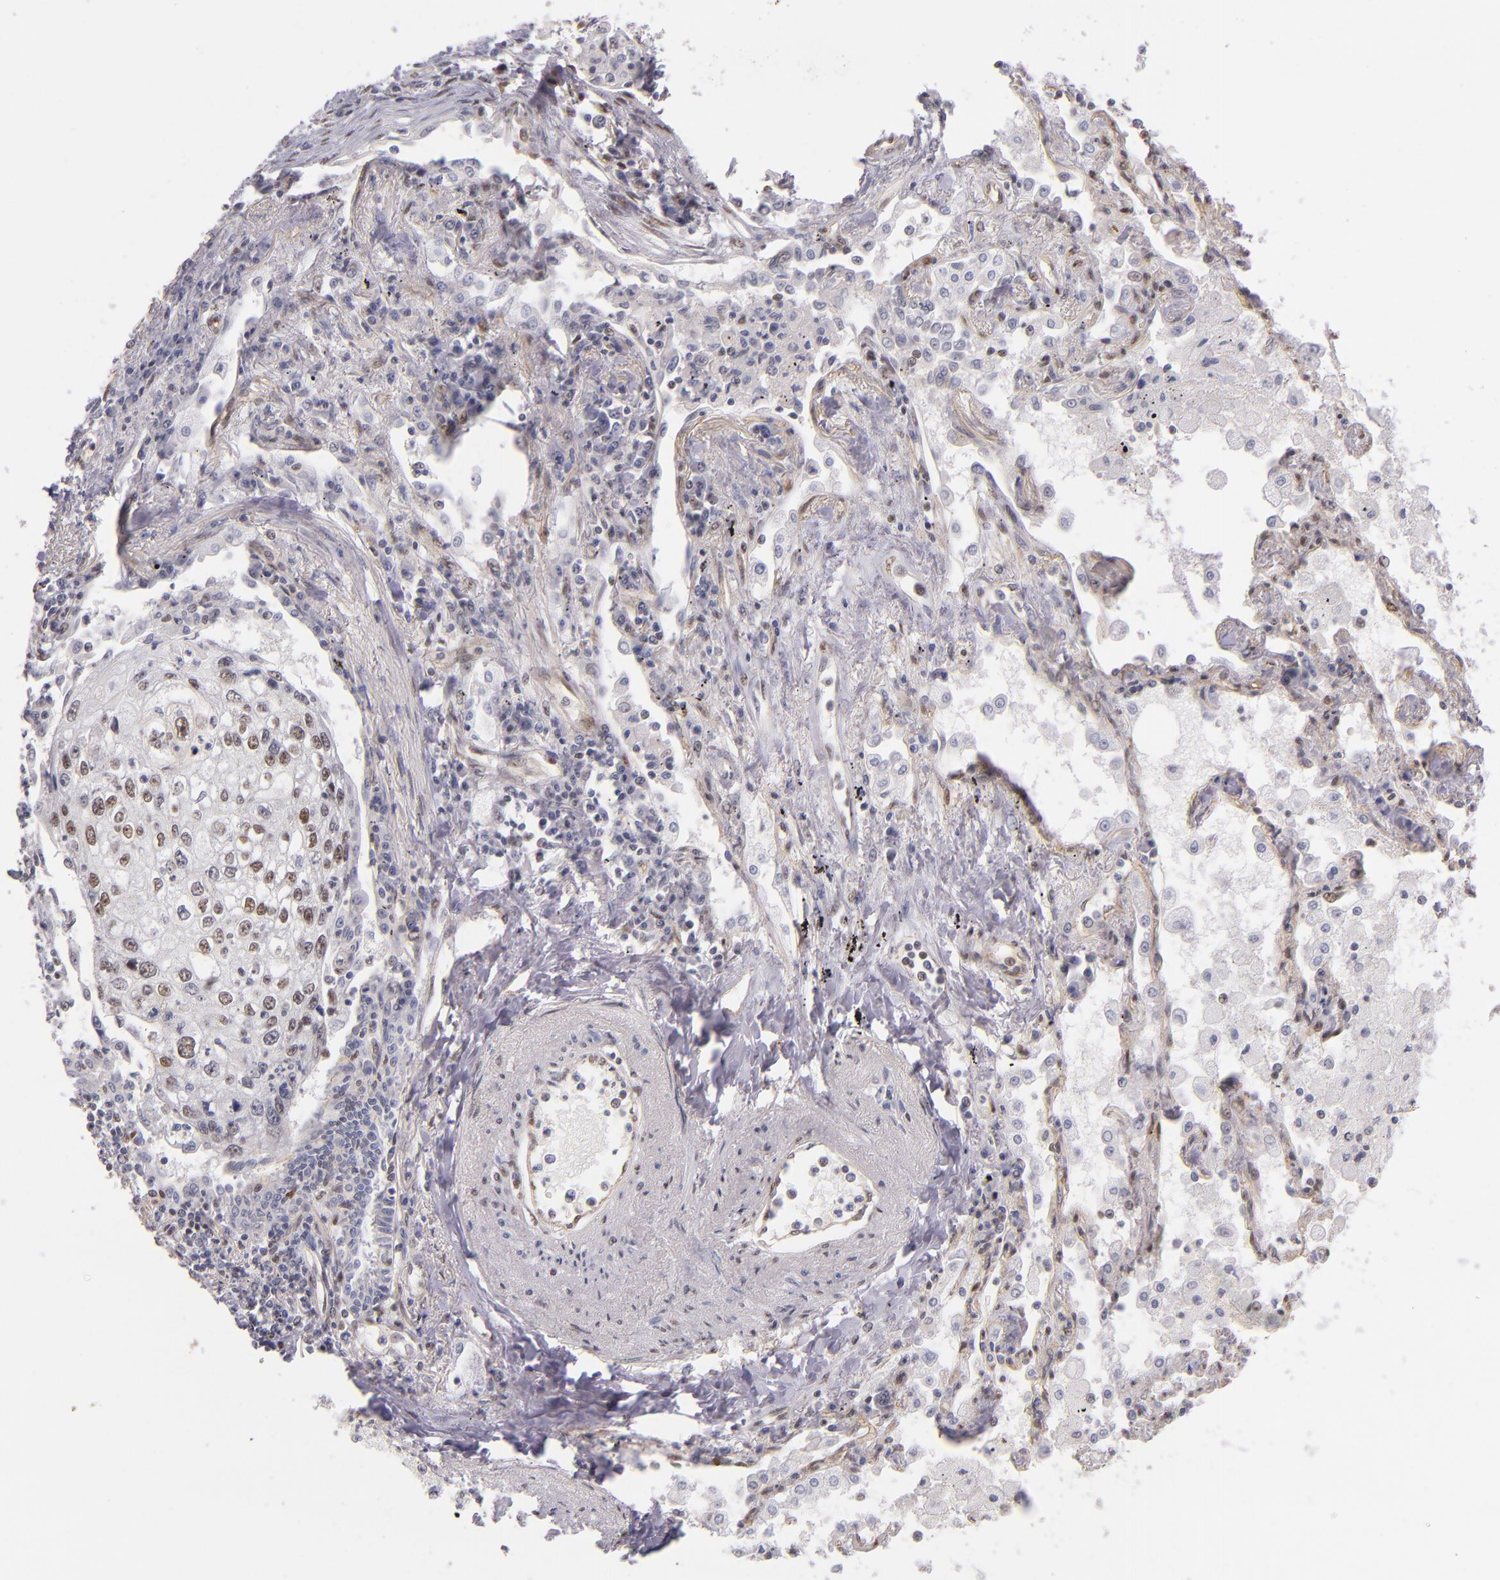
{"staining": {"intensity": "moderate", "quantity": "25%-75%", "location": "nuclear"}, "tissue": "lung cancer", "cell_type": "Tumor cells", "image_type": "cancer", "snomed": [{"axis": "morphology", "description": "Squamous cell carcinoma, NOS"}, {"axis": "topography", "description": "Lung"}], "caption": "Immunohistochemical staining of lung squamous cell carcinoma shows medium levels of moderate nuclear expression in about 25%-75% of tumor cells. Using DAB (3,3'-diaminobenzidine) (brown) and hematoxylin (blue) stains, captured at high magnification using brightfield microscopy.", "gene": "NCOR2", "patient": {"sex": "male", "age": 75}}